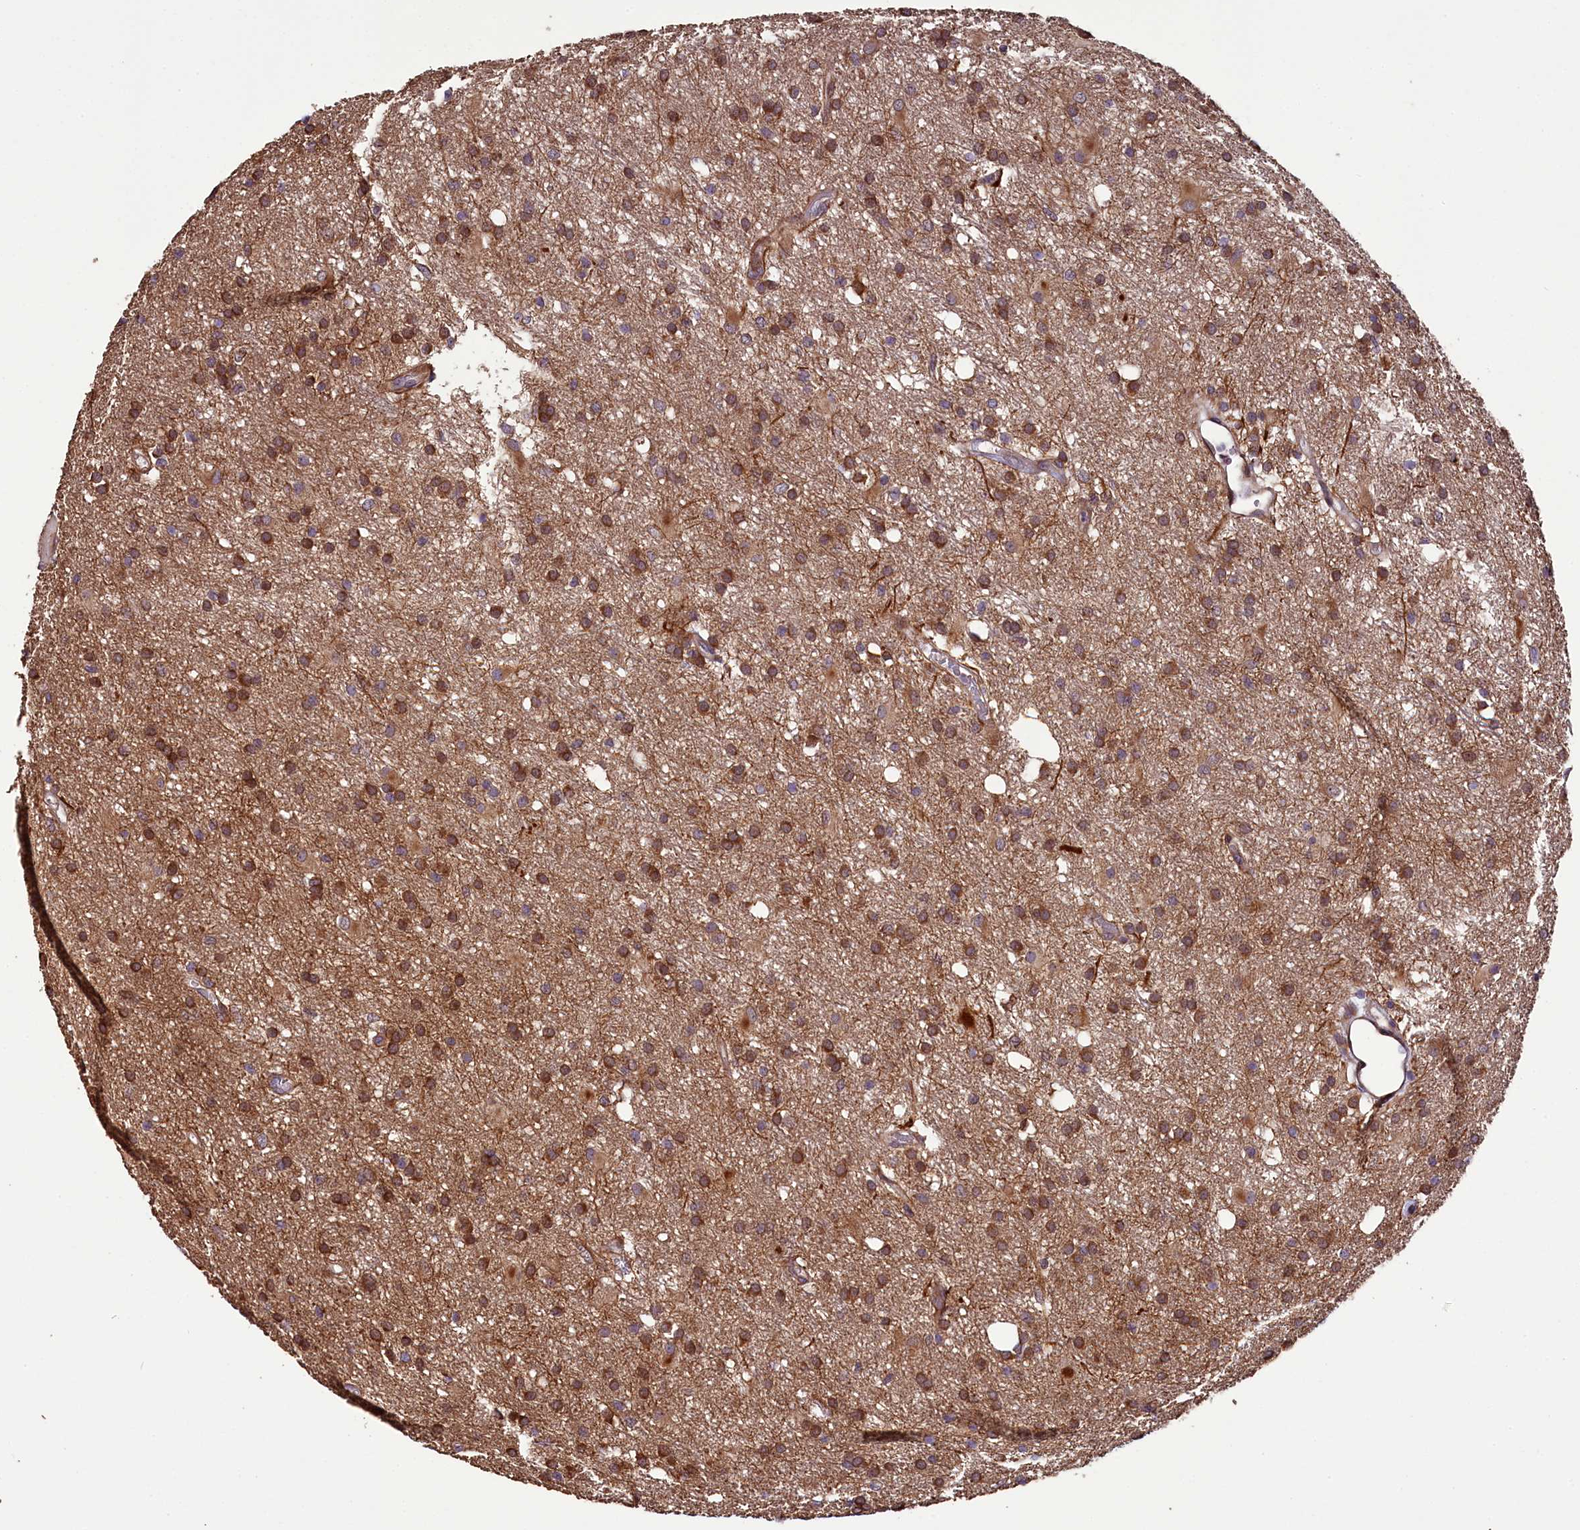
{"staining": {"intensity": "moderate", "quantity": ">75%", "location": "cytoplasmic/membranous"}, "tissue": "glioma", "cell_type": "Tumor cells", "image_type": "cancer", "snomed": [{"axis": "morphology", "description": "Glioma, malignant, High grade"}, {"axis": "topography", "description": "Brain"}], "caption": "Immunohistochemical staining of malignant high-grade glioma shows moderate cytoplasmic/membranous protein expression in approximately >75% of tumor cells. (Brightfield microscopy of DAB IHC at high magnification).", "gene": "RPUSD2", "patient": {"sex": "male", "age": 77}}